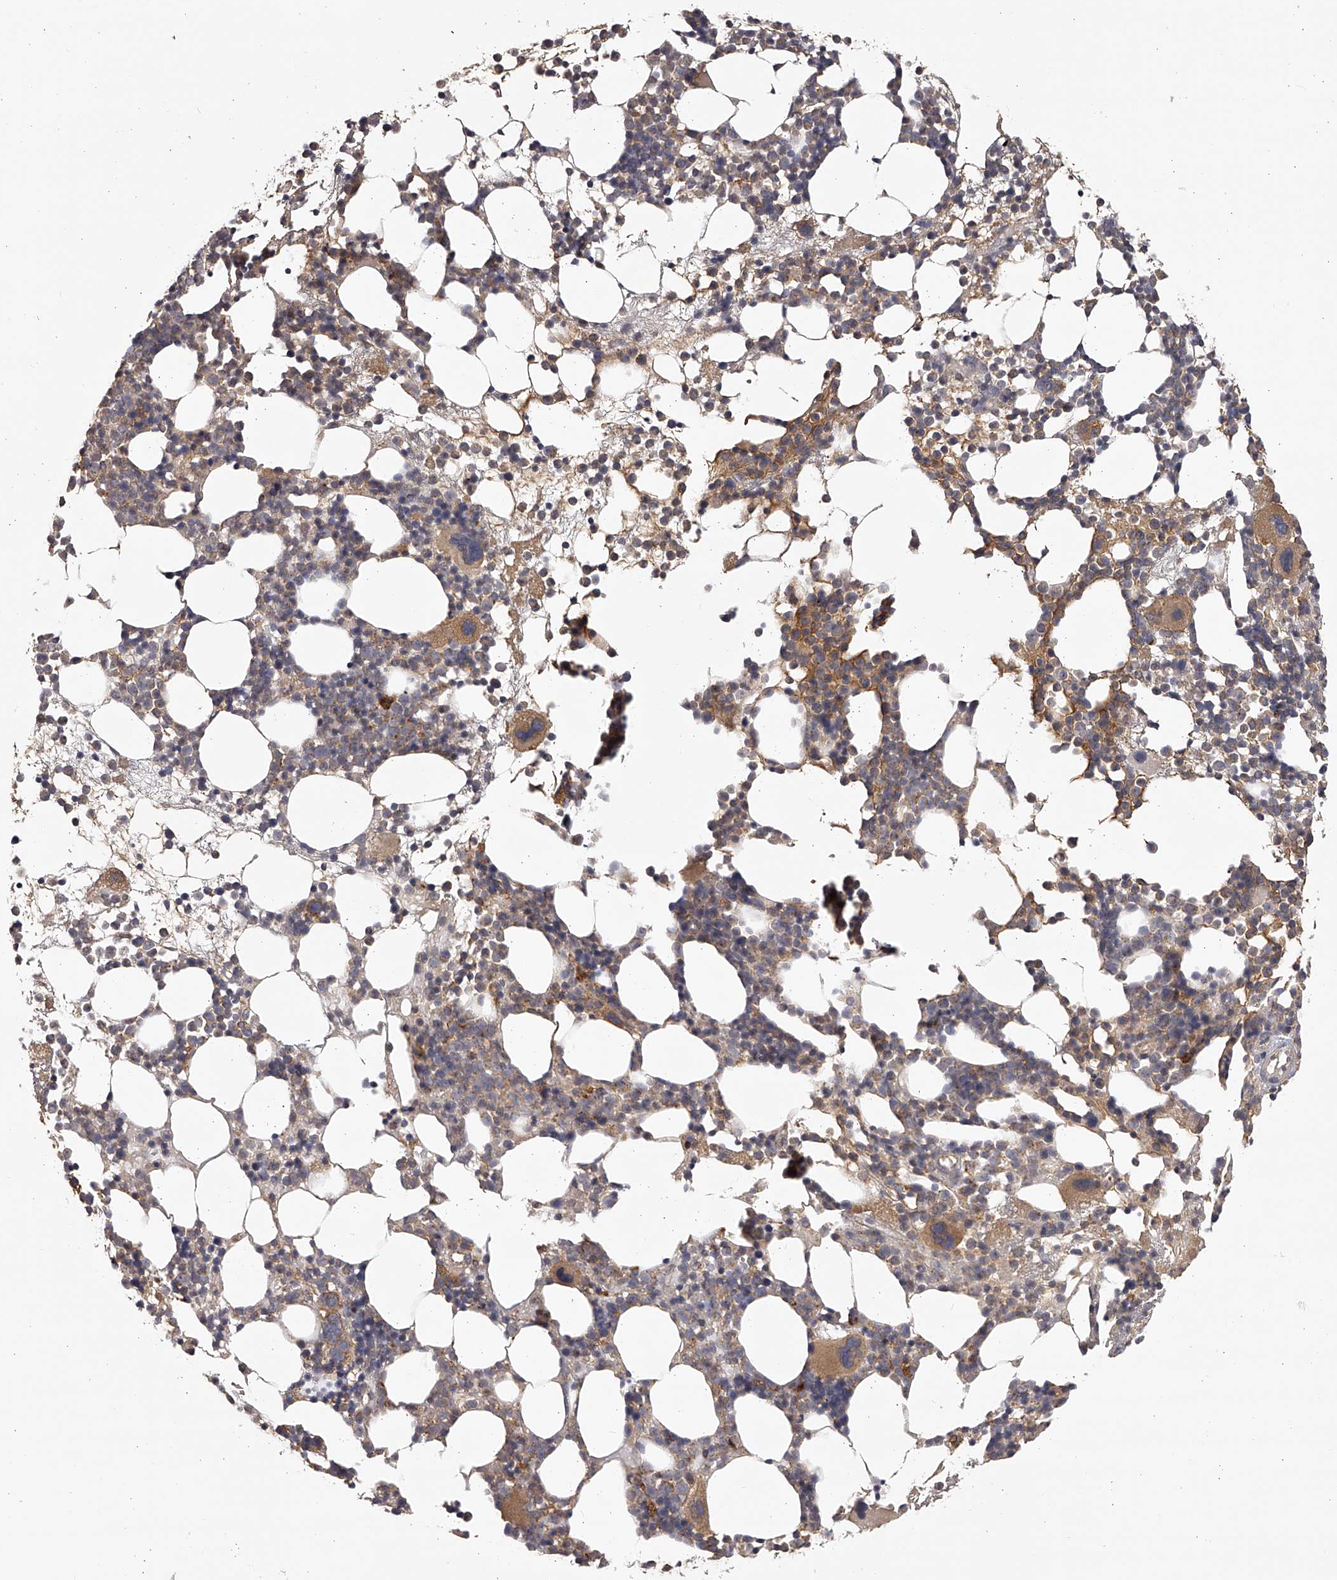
{"staining": {"intensity": "moderate", "quantity": "<25%", "location": "cytoplasmic/membranous"}, "tissue": "bone marrow", "cell_type": "Hematopoietic cells", "image_type": "normal", "snomed": [{"axis": "morphology", "description": "Normal tissue, NOS"}, {"axis": "topography", "description": "Bone marrow"}], "caption": "Immunohistochemical staining of benign human bone marrow shows low levels of moderate cytoplasmic/membranous expression in about <25% of hematopoietic cells.", "gene": "TNN", "patient": {"sex": "female", "age": 57}}